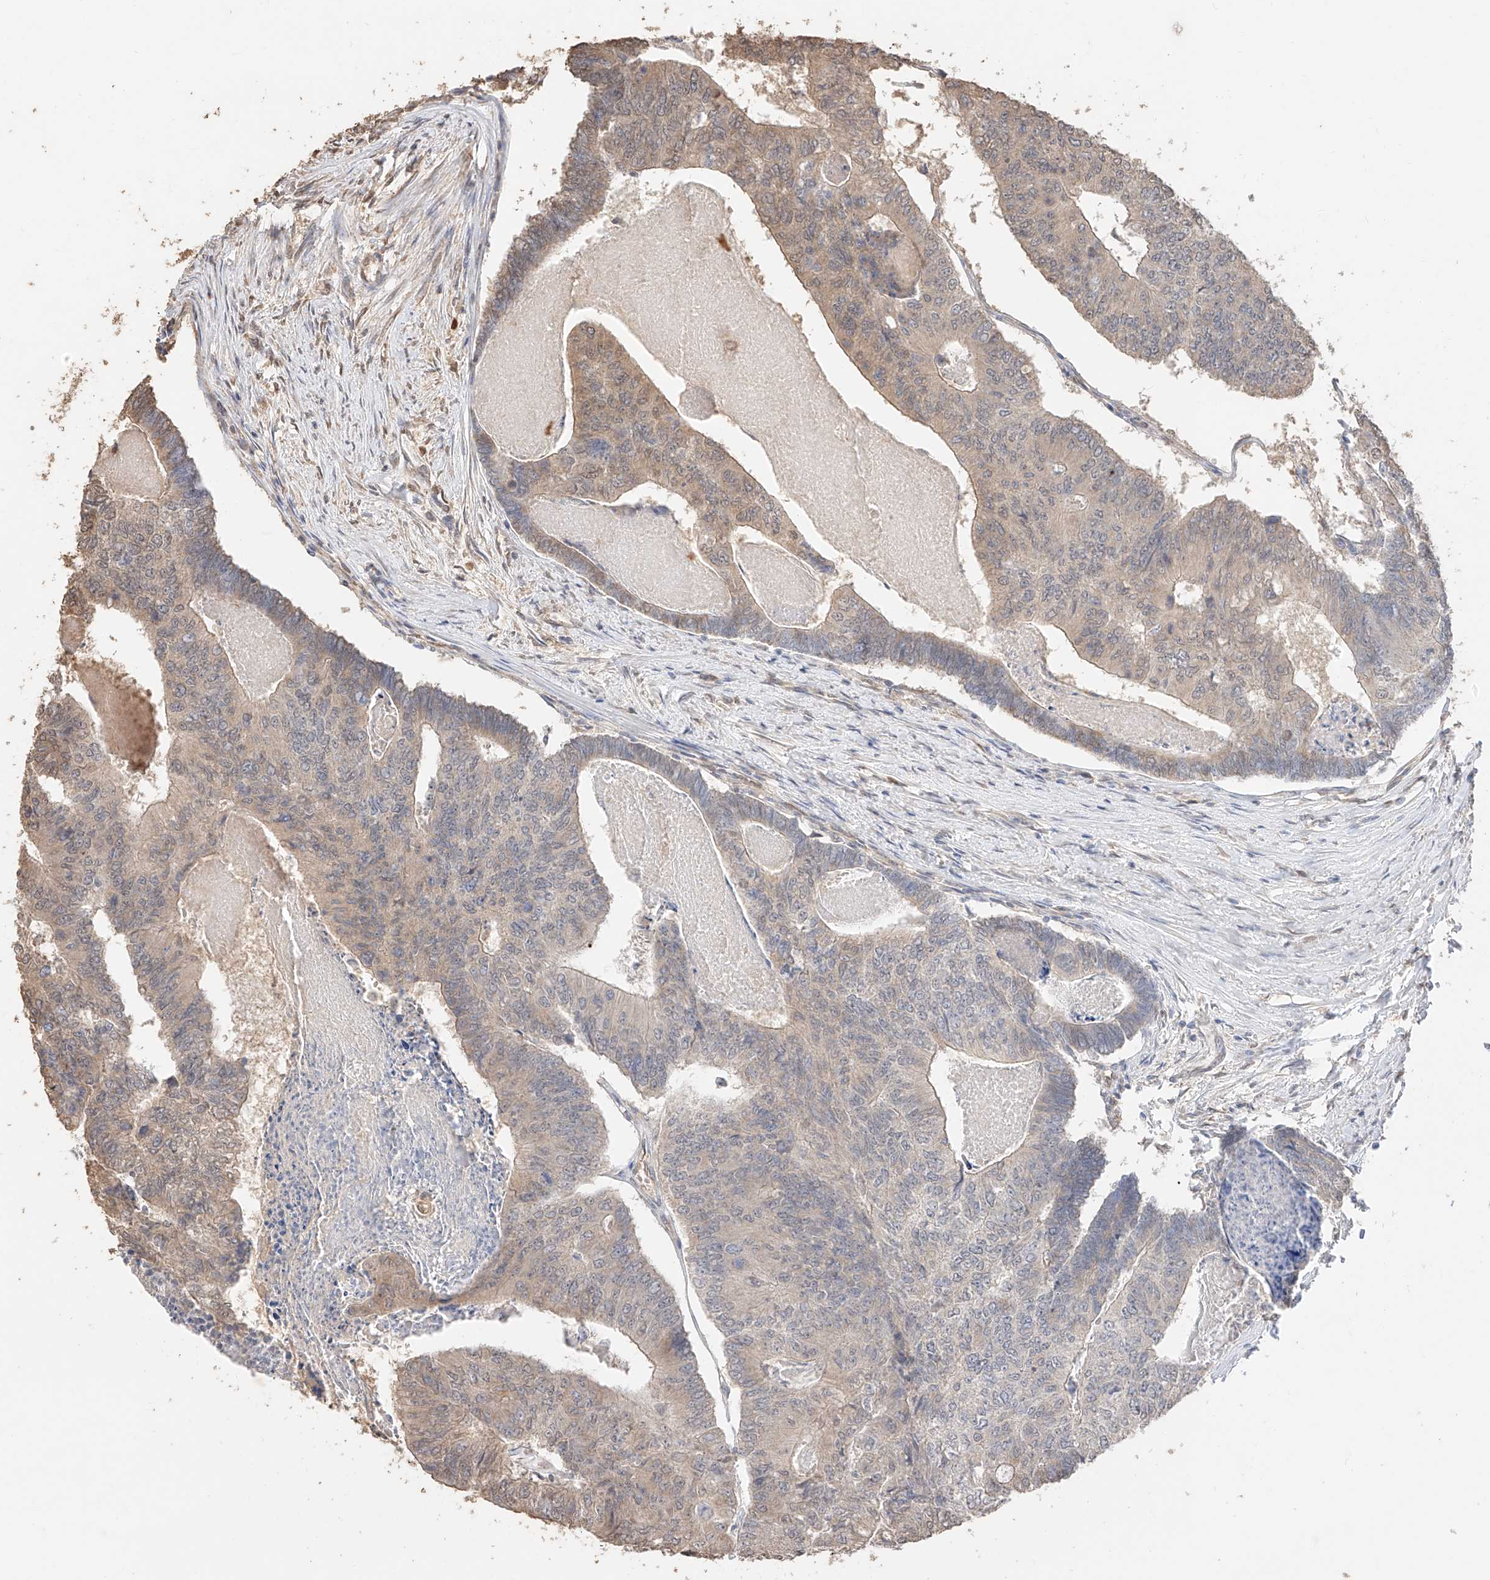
{"staining": {"intensity": "weak", "quantity": "25%-75%", "location": "cytoplasmic/membranous"}, "tissue": "colorectal cancer", "cell_type": "Tumor cells", "image_type": "cancer", "snomed": [{"axis": "morphology", "description": "Adenocarcinoma, NOS"}, {"axis": "topography", "description": "Colon"}], "caption": "A micrograph of colorectal cancer stained for a protein shows weak cytoplasmic/membranous brown staining in tumor cells. Nuclei are stained in blue.", "gene": "IL22RA2", "patient": {"sex": "female", "age": 67}}